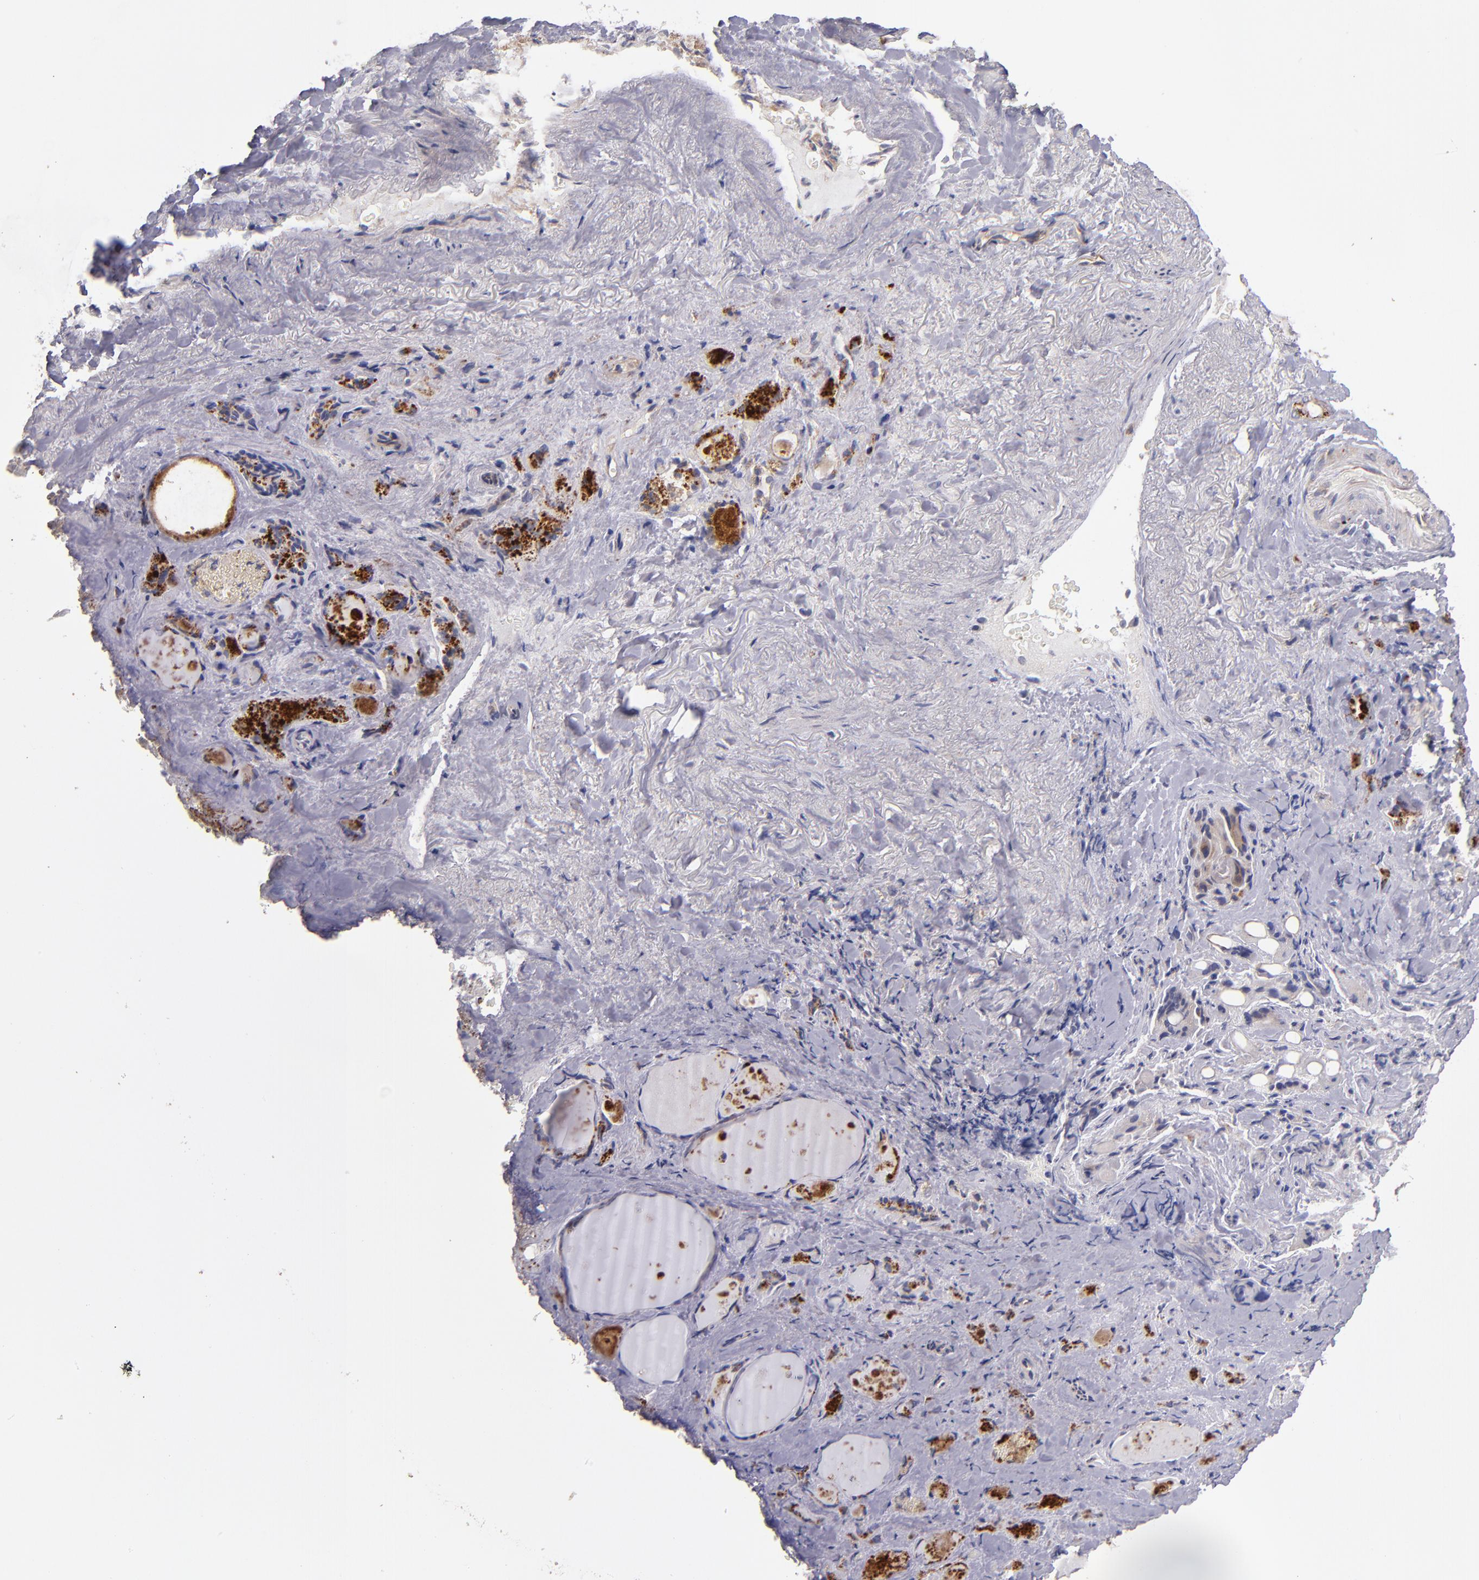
{"staining": {"intensity": "strong", "quantity": "25%-75%", "location": "cytoplasmic/membranous"}, "tissue": "thyroid gland", "cell_type": "Glandular cells", "image_type": "normal", "snomed": [{"axis": "morphology", "description": "Normal tissue, NOS"}, {"axis": "topography", "description": "Thyroid gland"}], "caption": "Glandular cells reveal high levels of strong cytoplasmic/membranous staining in approximately 25%-75% of cells in unremarkable thyroid gland. Using DAB (brown) and hematoxylin (blue) stains, captured at high magnification using brightfield microscopy.", "gene": "MAGEE1", "patient": {"sex": "female", "age": 75}}